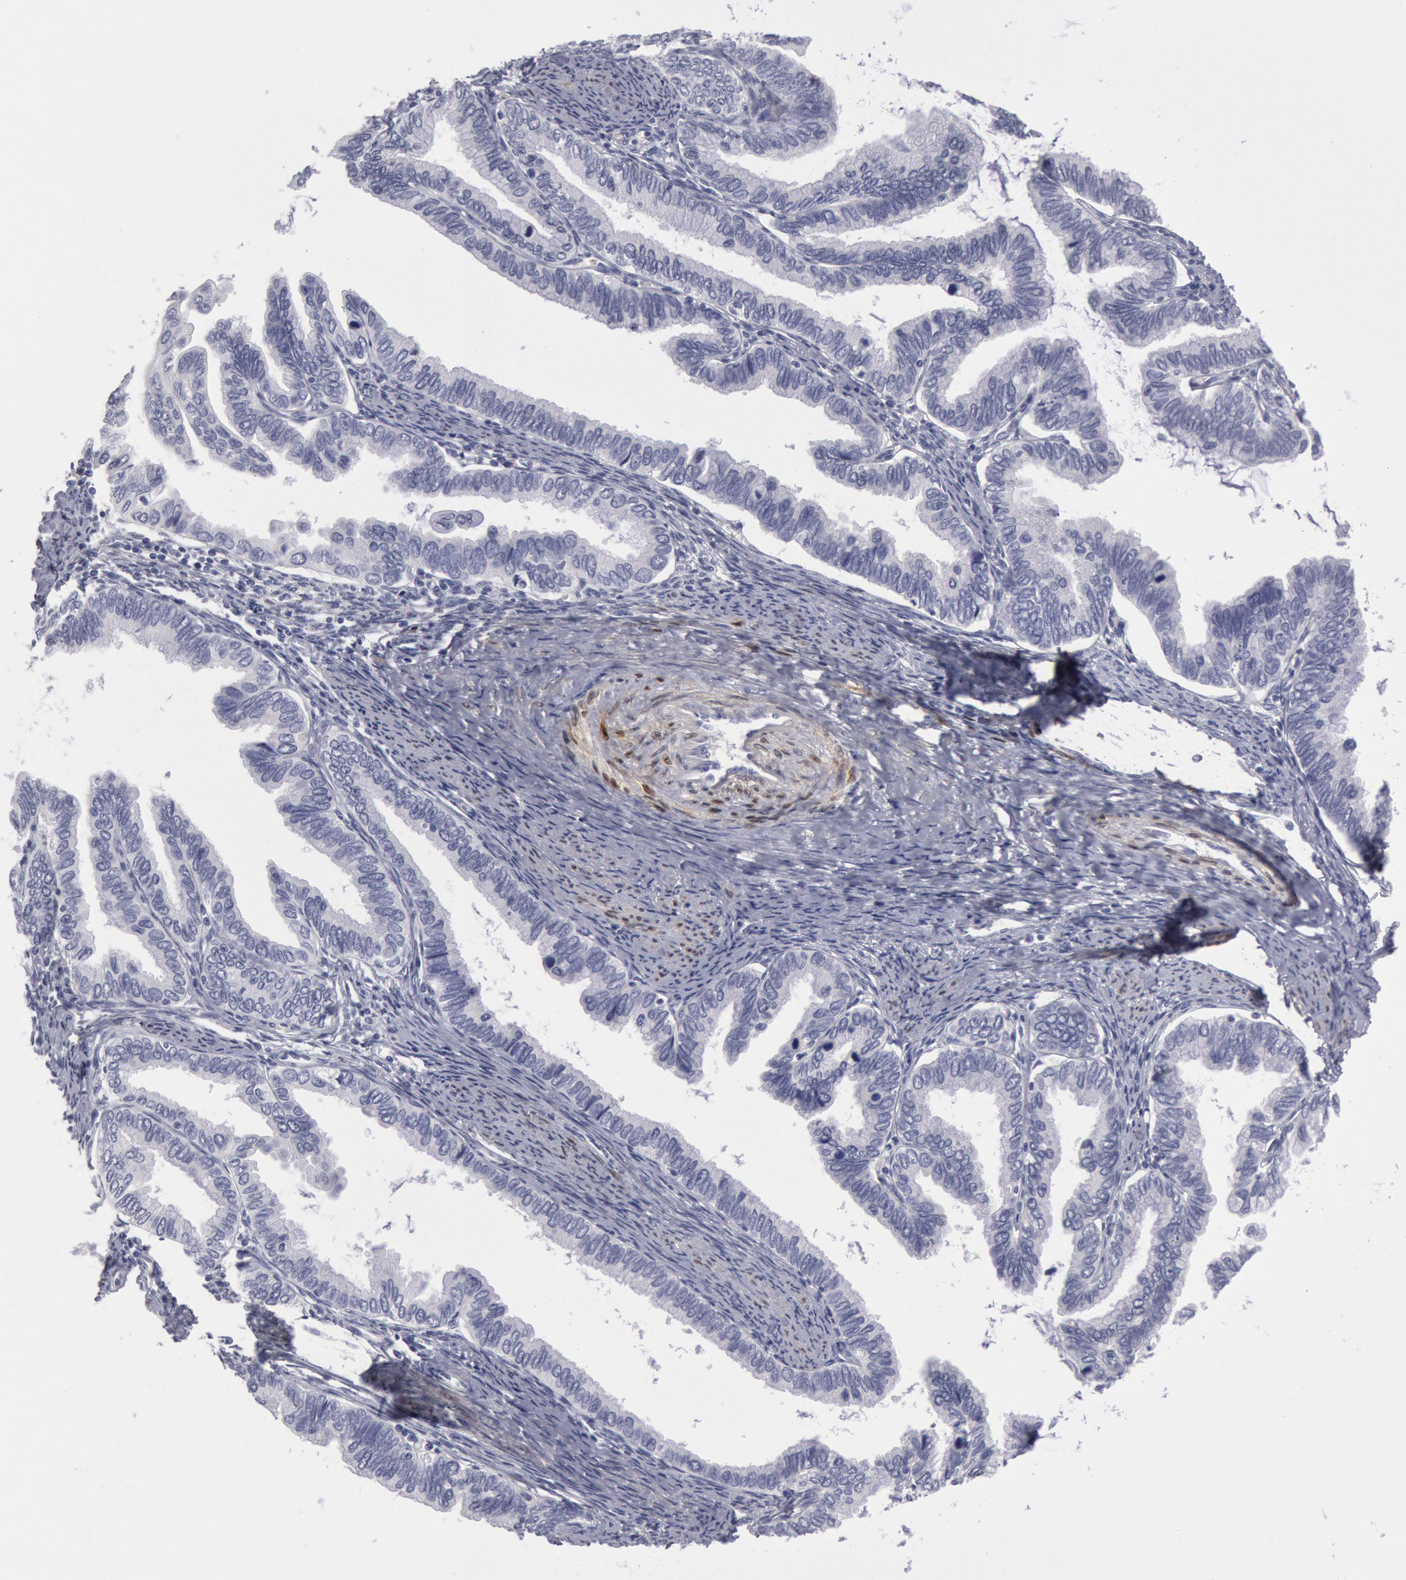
{"staining": {"intensity": "negative", "quantity": "none", "location": "none"}, "tissue": "cervical cancer", "cell_type": "Tumor cells", "image_type": "cancer", "snomed": [{"axis": "morphology", "description": "Adenocarcinoma, NOS"}, {"axis": "topography", "description": "Cervix"}], "caption": "Immunohistochemical staining of human cervical cancer (adenocarcinoma) demonstrates no significant expression in tumor cells. (Immunohistochemistry, brightfield microscopy, high magnification).", "gene": "FHL1", "patient": {"sex": "female", "age": 49}}